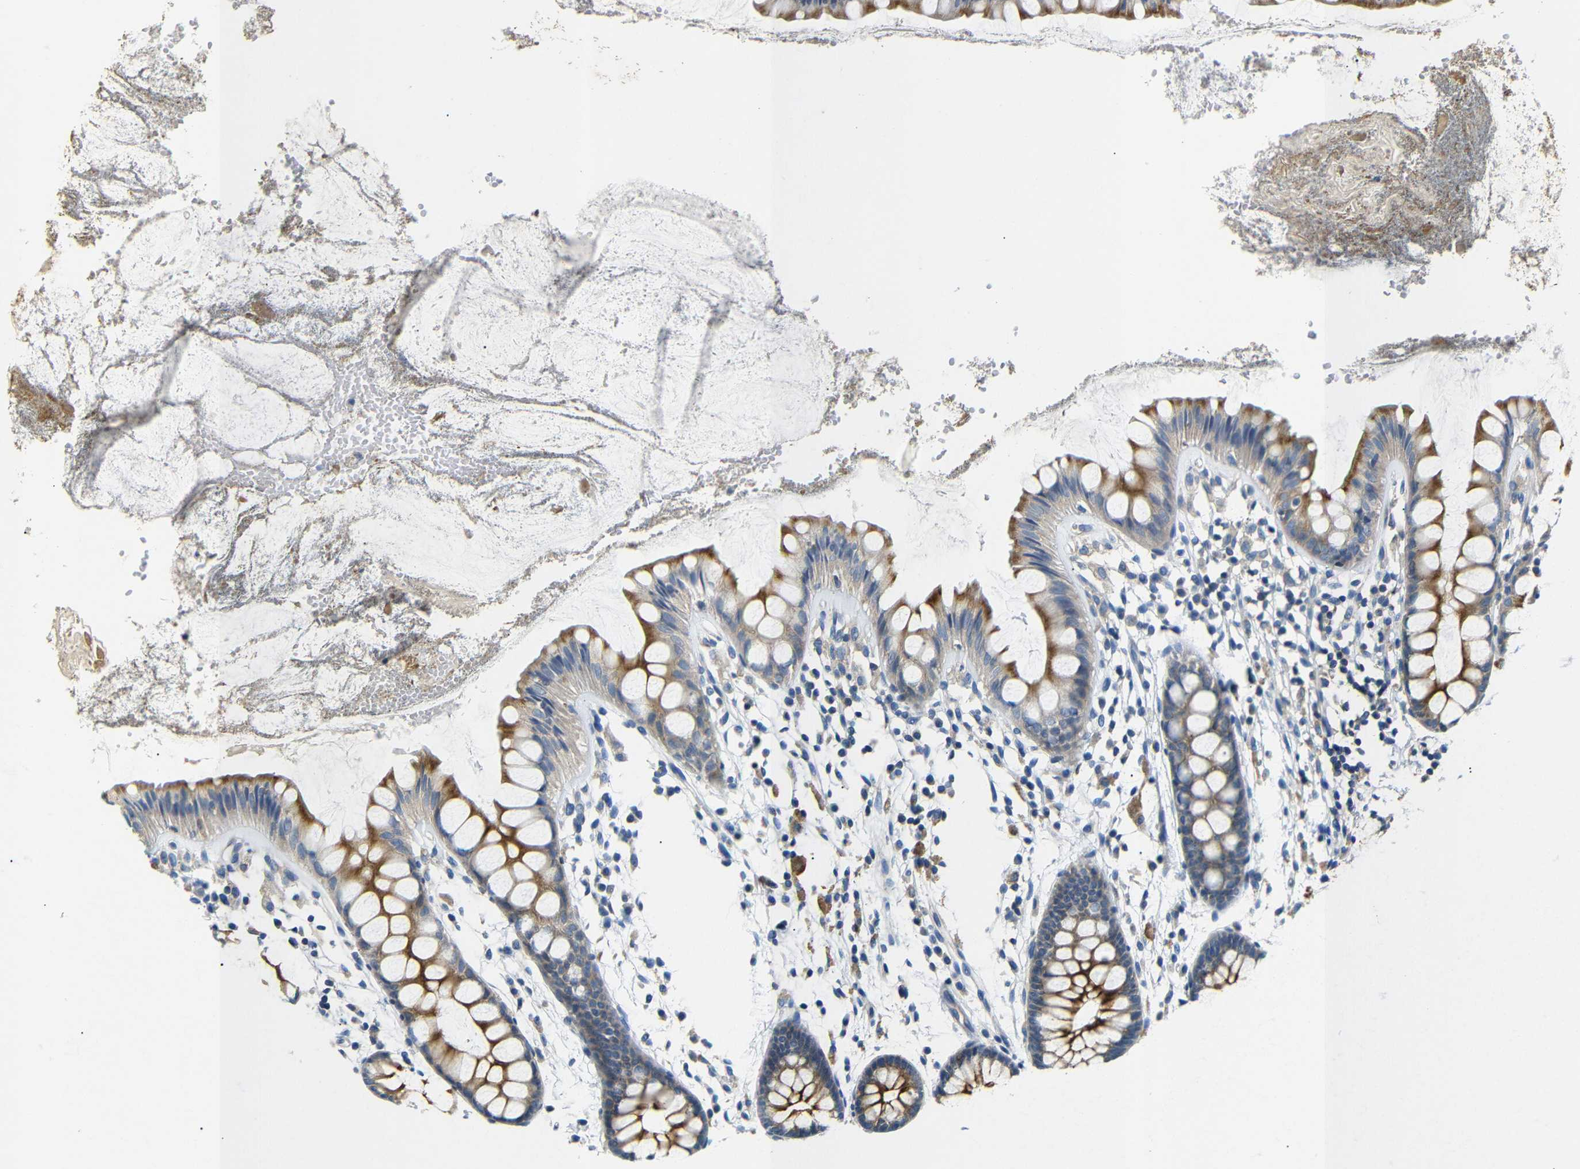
{"staining": {"intensity": "moderate", "quantity": ">75%", "location": "cytoplasmic/membranous"}, "tissue": "rectum", "cell_type": "Glandular cells", "image_type": "normal", "snomed": [{"axis": "morphology", "description": "Normal tissue, NOS"}, {"axis": "topography", "description": "Rectum"}], "caption": "A brown stain labels moderate cytoplasmic/membranous positivity of a protein in glandular cells of normal human rectum. (brown staining indicates protein expression, while blue staining denotes nuclei).", "gene": "DCP1A", "patient": {"sex": "female", "age": 66}}